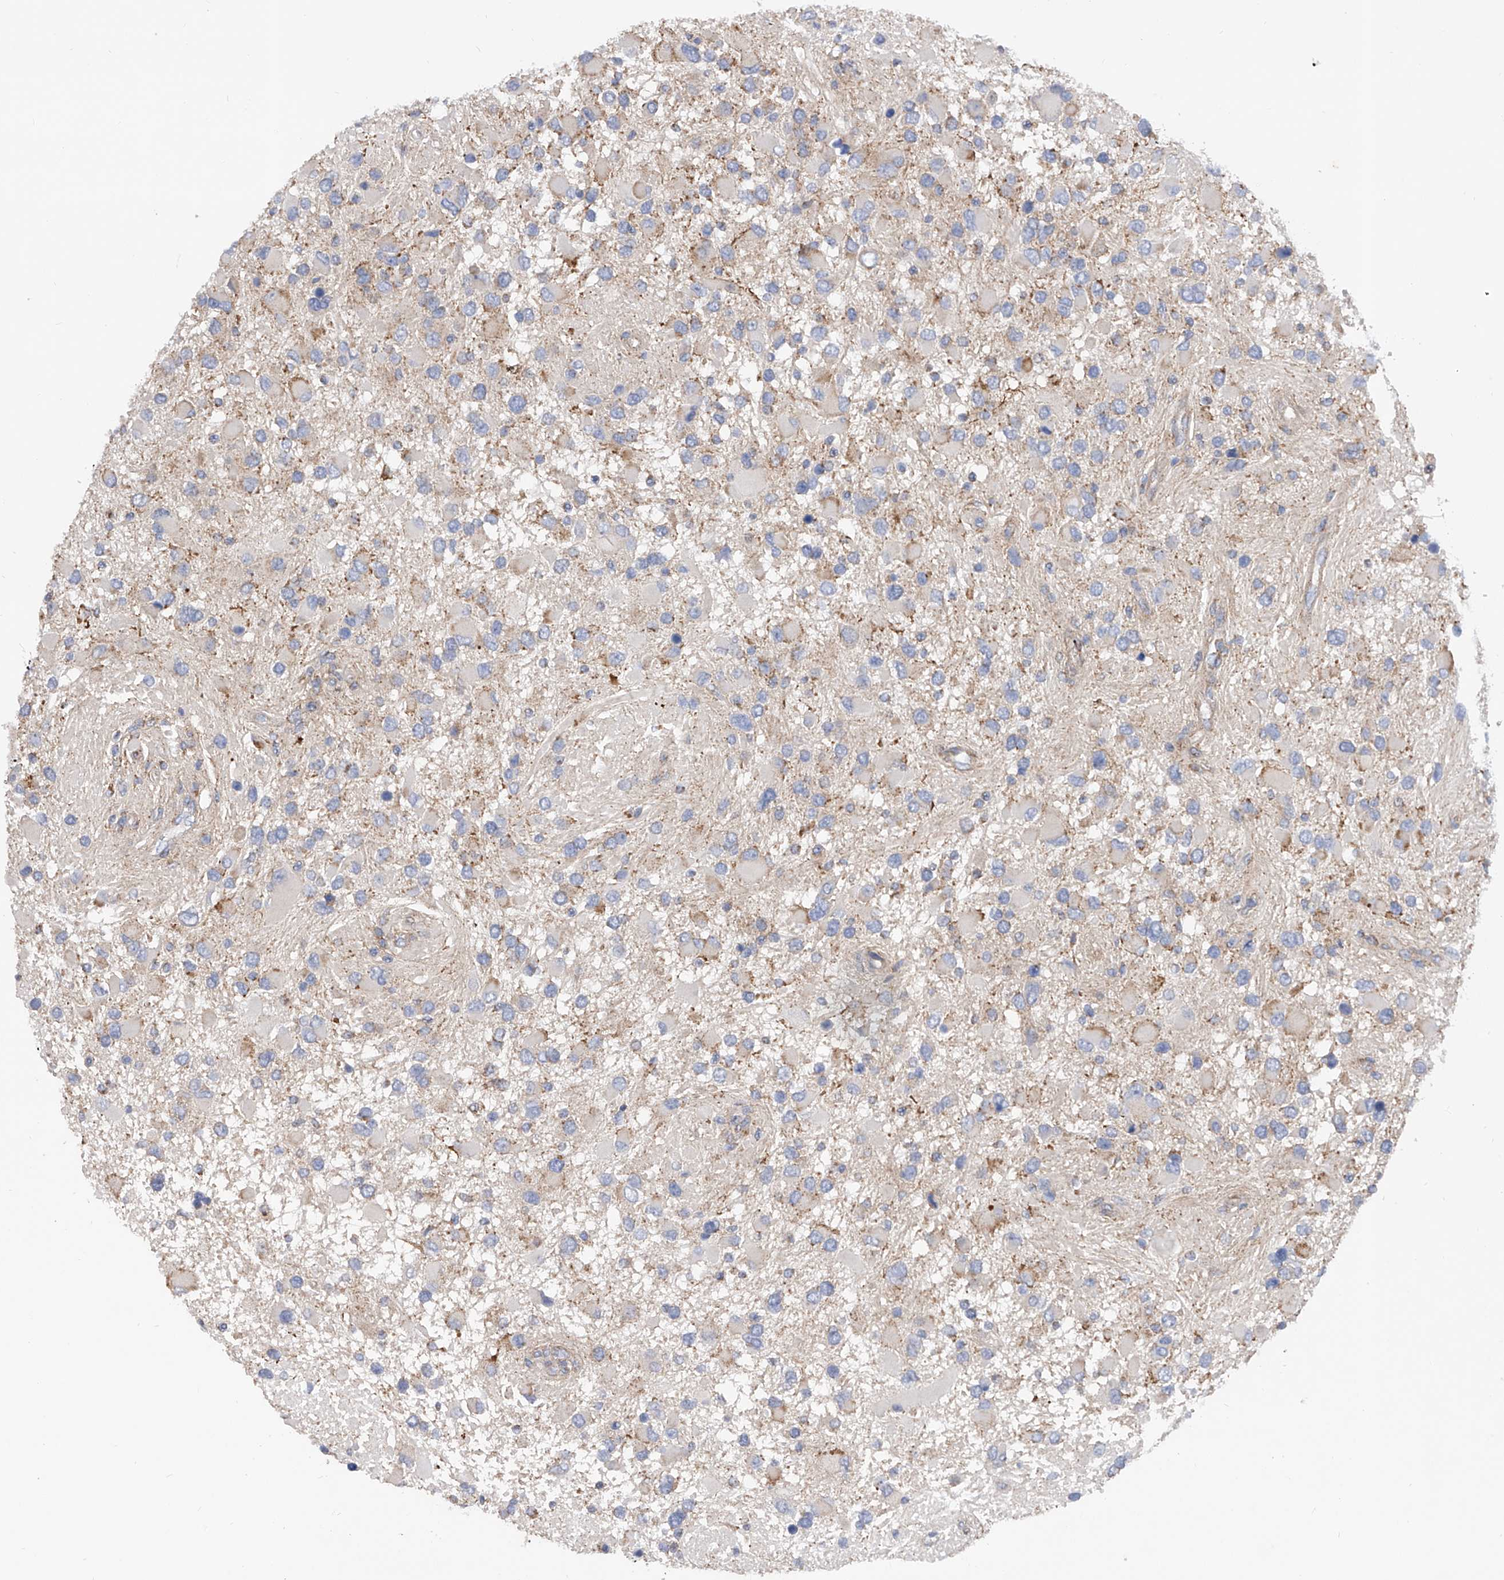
{"staining": {"intensity": "negative", "quantity": "none", "location": "none"}, "tissue": "glioma", "cell_type": "Tumor cells", "image_type": "cancer", "snomed": [{"axis": "morphology", "description": "Glioma, malignant, High grade"}, {"axis": "topography", "description": "Brain"}], "caption": "This image is of malignant glioma (high-grade) stained with IHC to label a protein in brown with the nuclei are counter-stained blue. There is no positivity in tumor cells.", "gene": "PDSS2", "patient": {"sex": "male", "age": 53}}